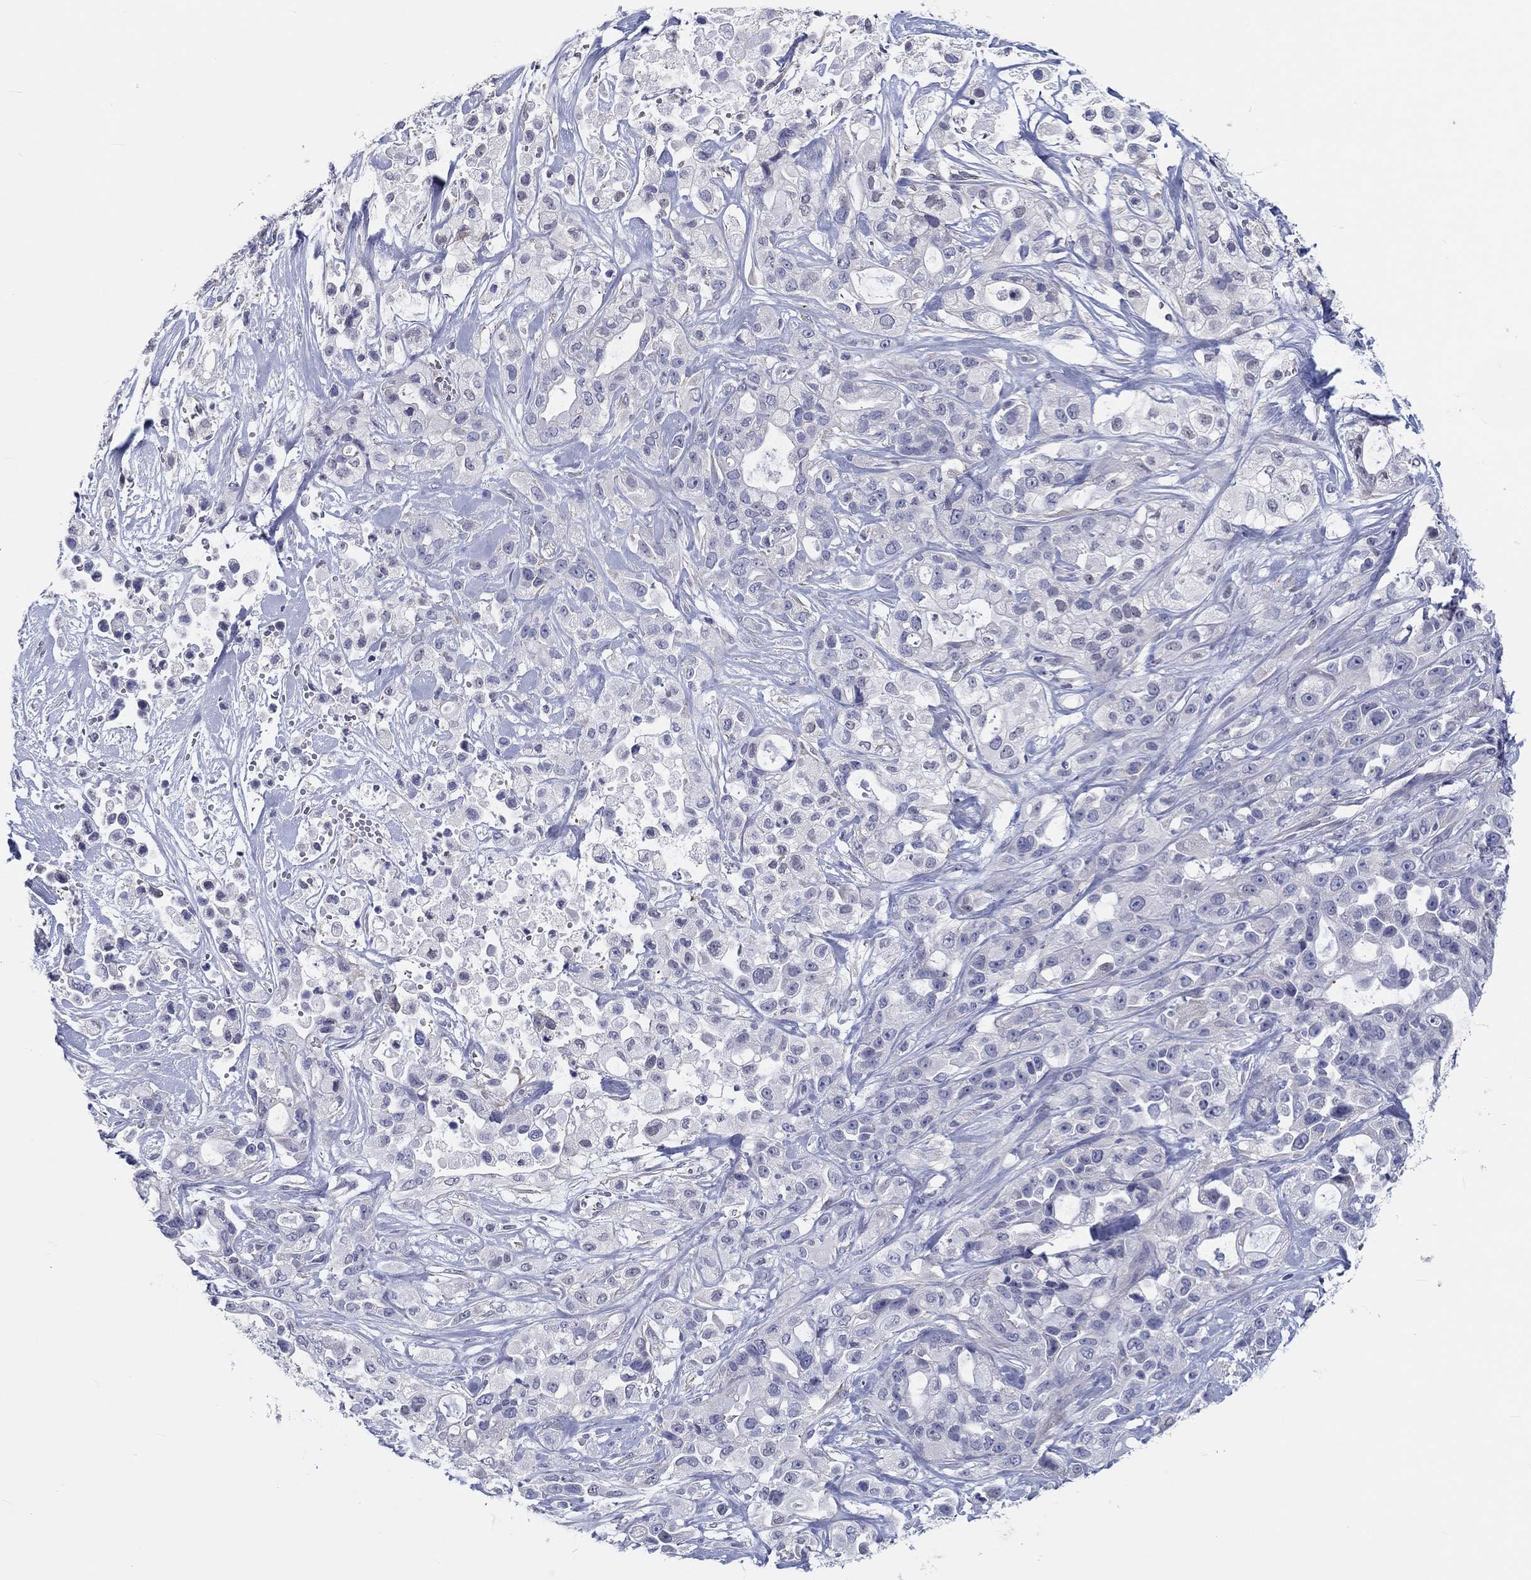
{"staining": {"intensity": "negative", "quantity": "none", "location": "none"}, "tissue": "pancreatic cancer", "cell_type": "Tumor cells", "image_type": "cancer", "snomed": [{"axis": "morphology", "description": "Adenocarcinoma, NOS"}, {"axis": "topography", "description": "Pancreas"}], "caption": "DAB (3,3'-diaminobenzidine) immunohistochemical staining of human pancreatic cancer reveals no significant positivity in tumor cells.", "gene": "CRYGD", "patient": {"sex": "male", "age": 44}}